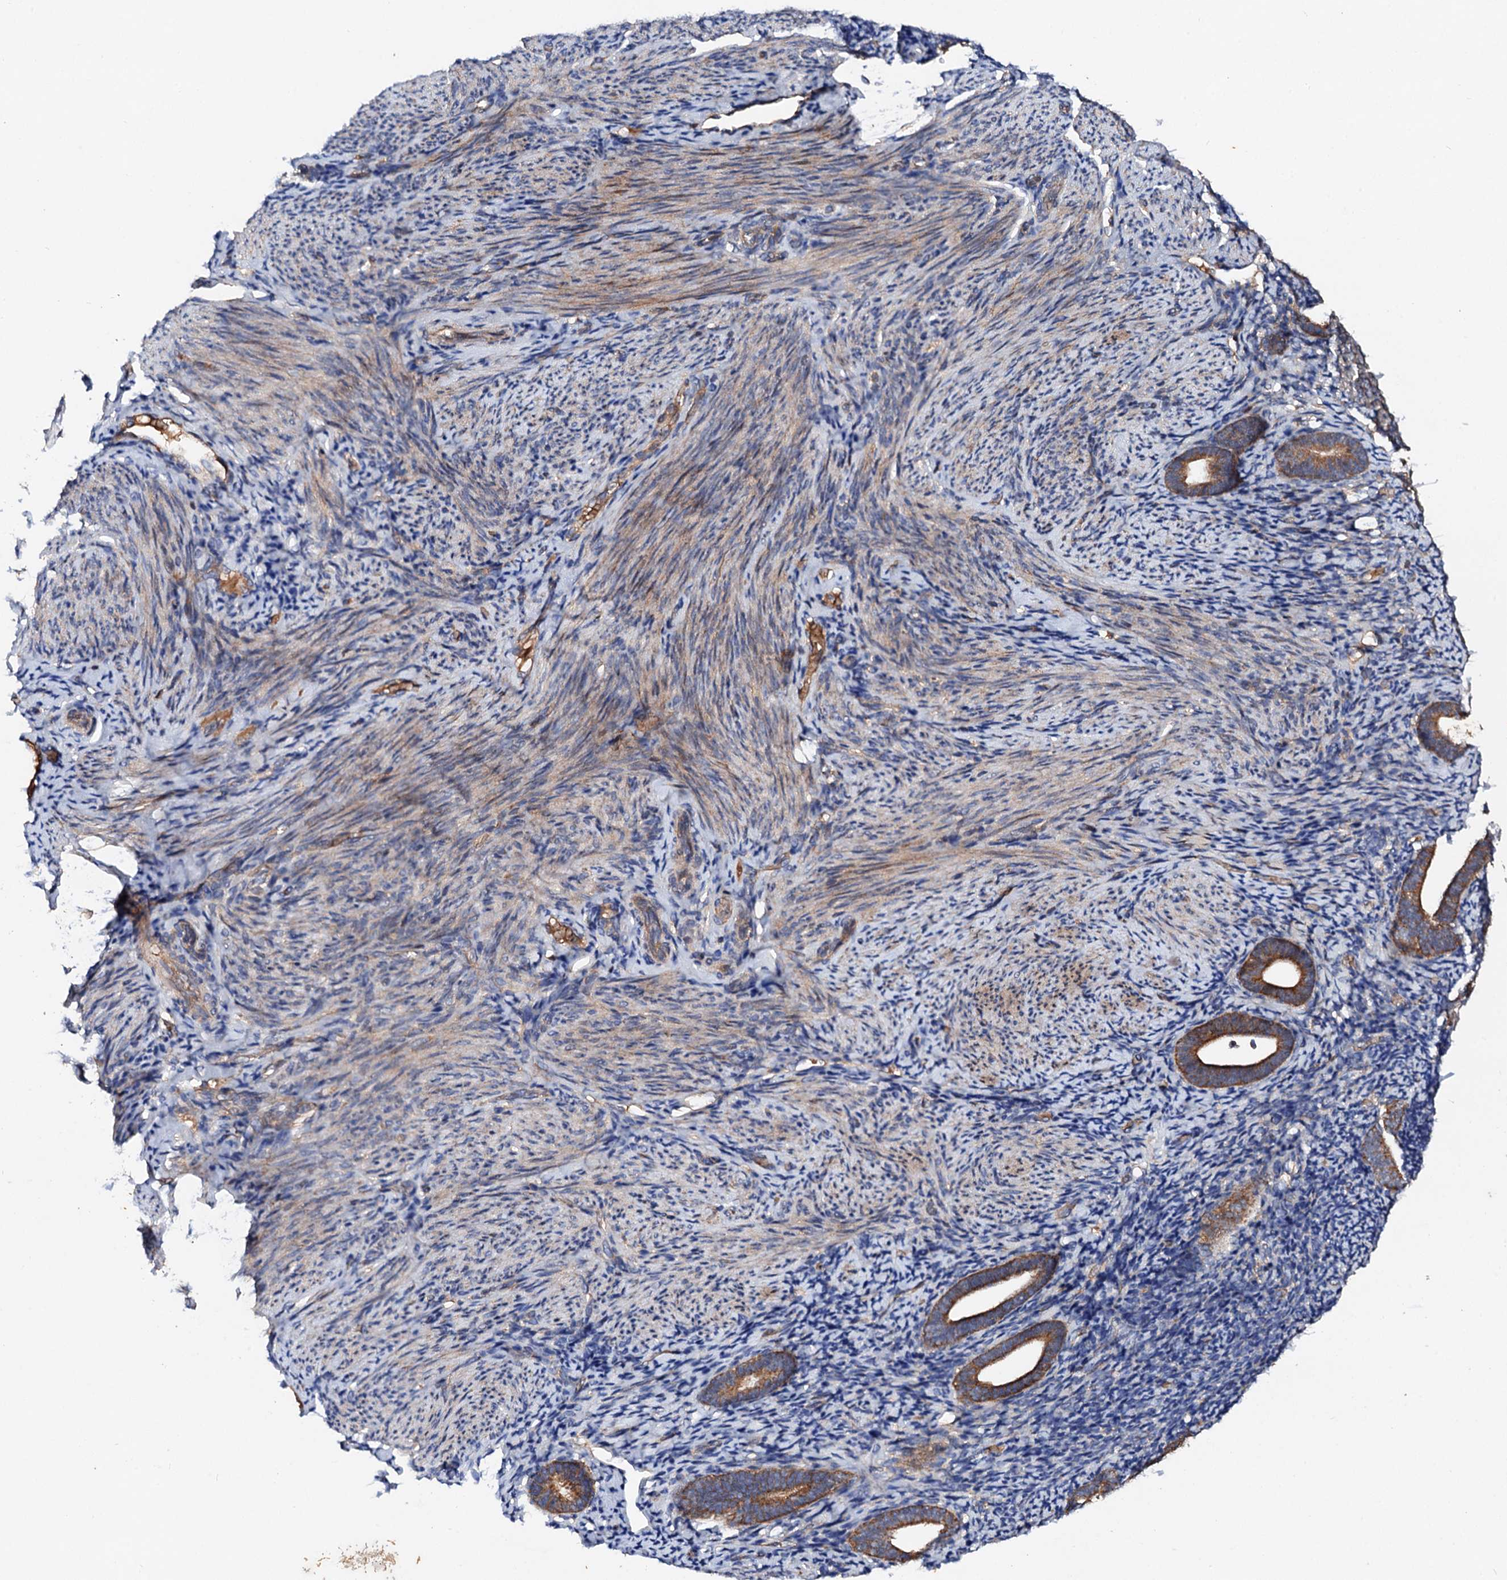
{"staining": {"intensity": "negative", "quantity": "none", "location": "none"}, "tissue": "endometrium", "cell_type": "Cells in endometrial stroma", "image_type": "normal", "snomed": [{"axis": "morphology", "description": "Normal tissue, NOS"}, {"axis": "topography", "description": "Endometrium"}], "caption": "The immunohistochemistry histopathology image has no significant expression in cells in endometrial stroma of endometrium.", "gene": "EXTL1", "patient": {"sex": "female", "age": 51}}